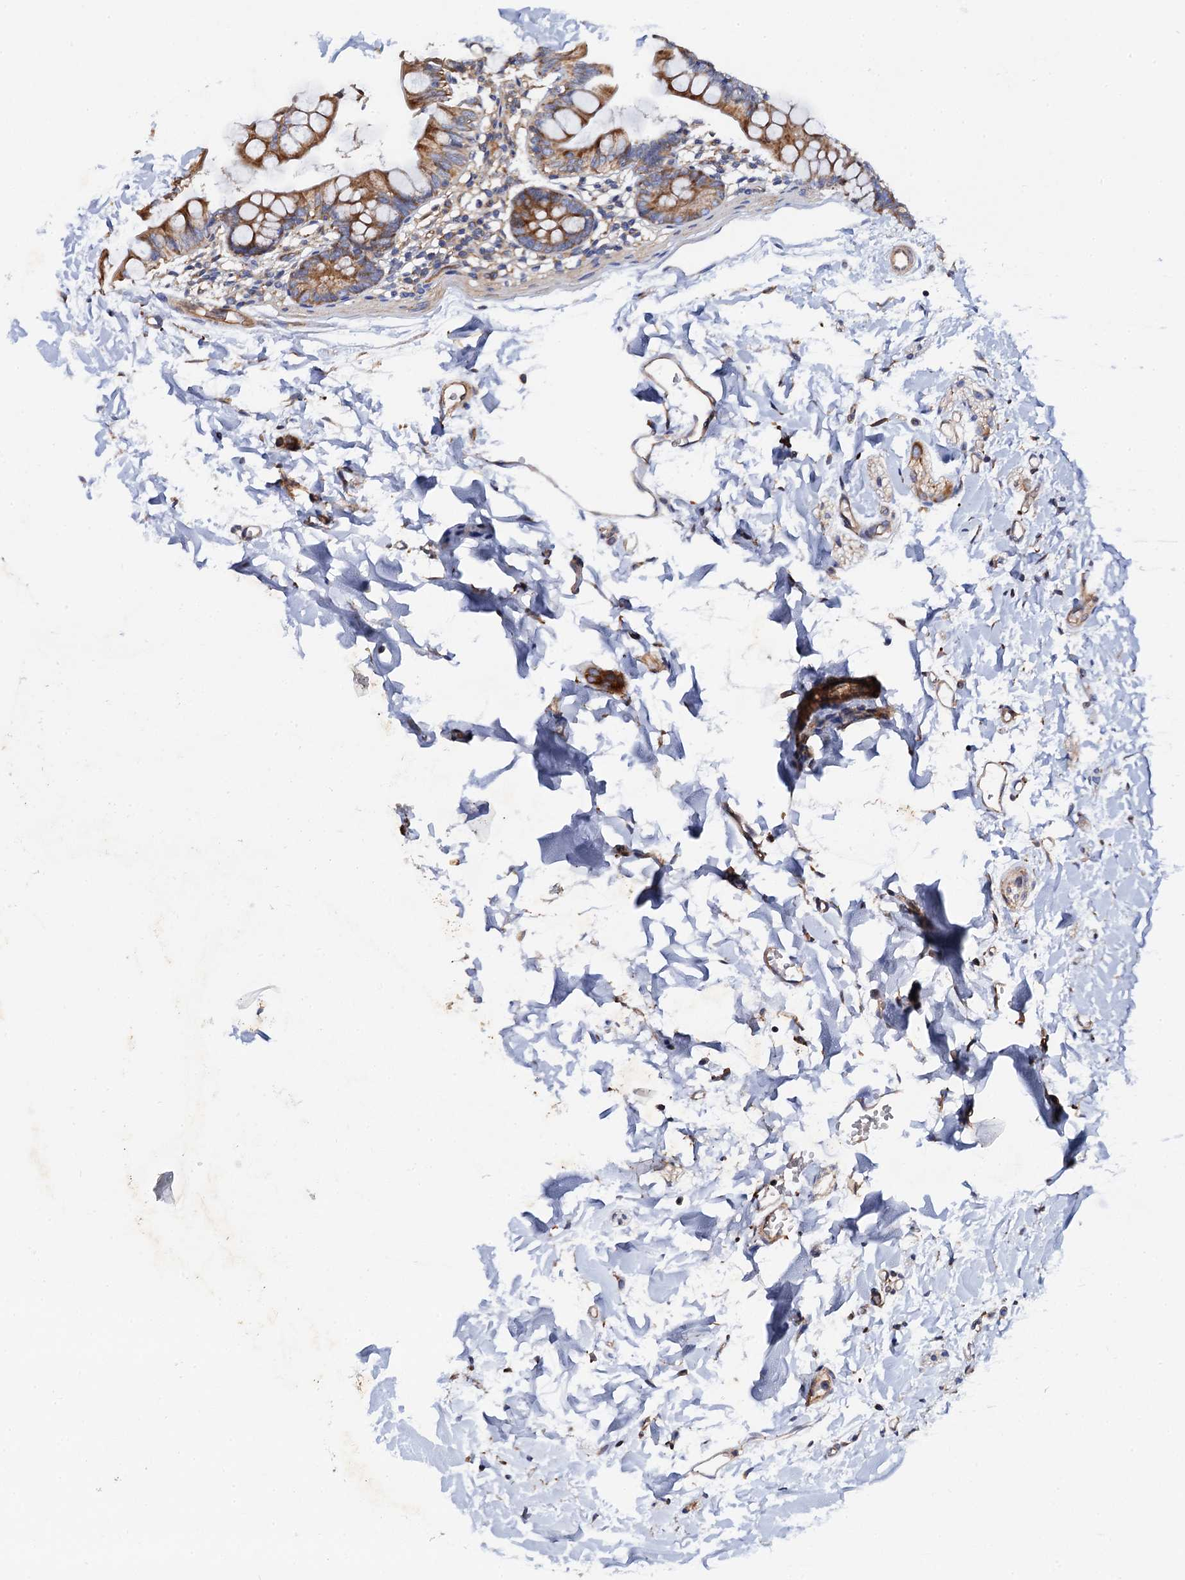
{"staining": {"intensity": "moderate", "quantity": ">75%", "location": "cytoplasmic/membranous"}, "tissue": "small intestine", "cell_type": "Glandular cells", "image_type": "normal", "snomed": [{"axis": "morphology", "description": "Normal tissue, NOS"}, {"axis": "topography", "description": "Small intestine"}], "caption": "Protein staining demonstrates moderate cytoplasmic/membranous expression in approximately >75% of glandular cells in benign small intestine.", "gene": "MRPL48", "patient": {"sex": "male", "age": 7}}